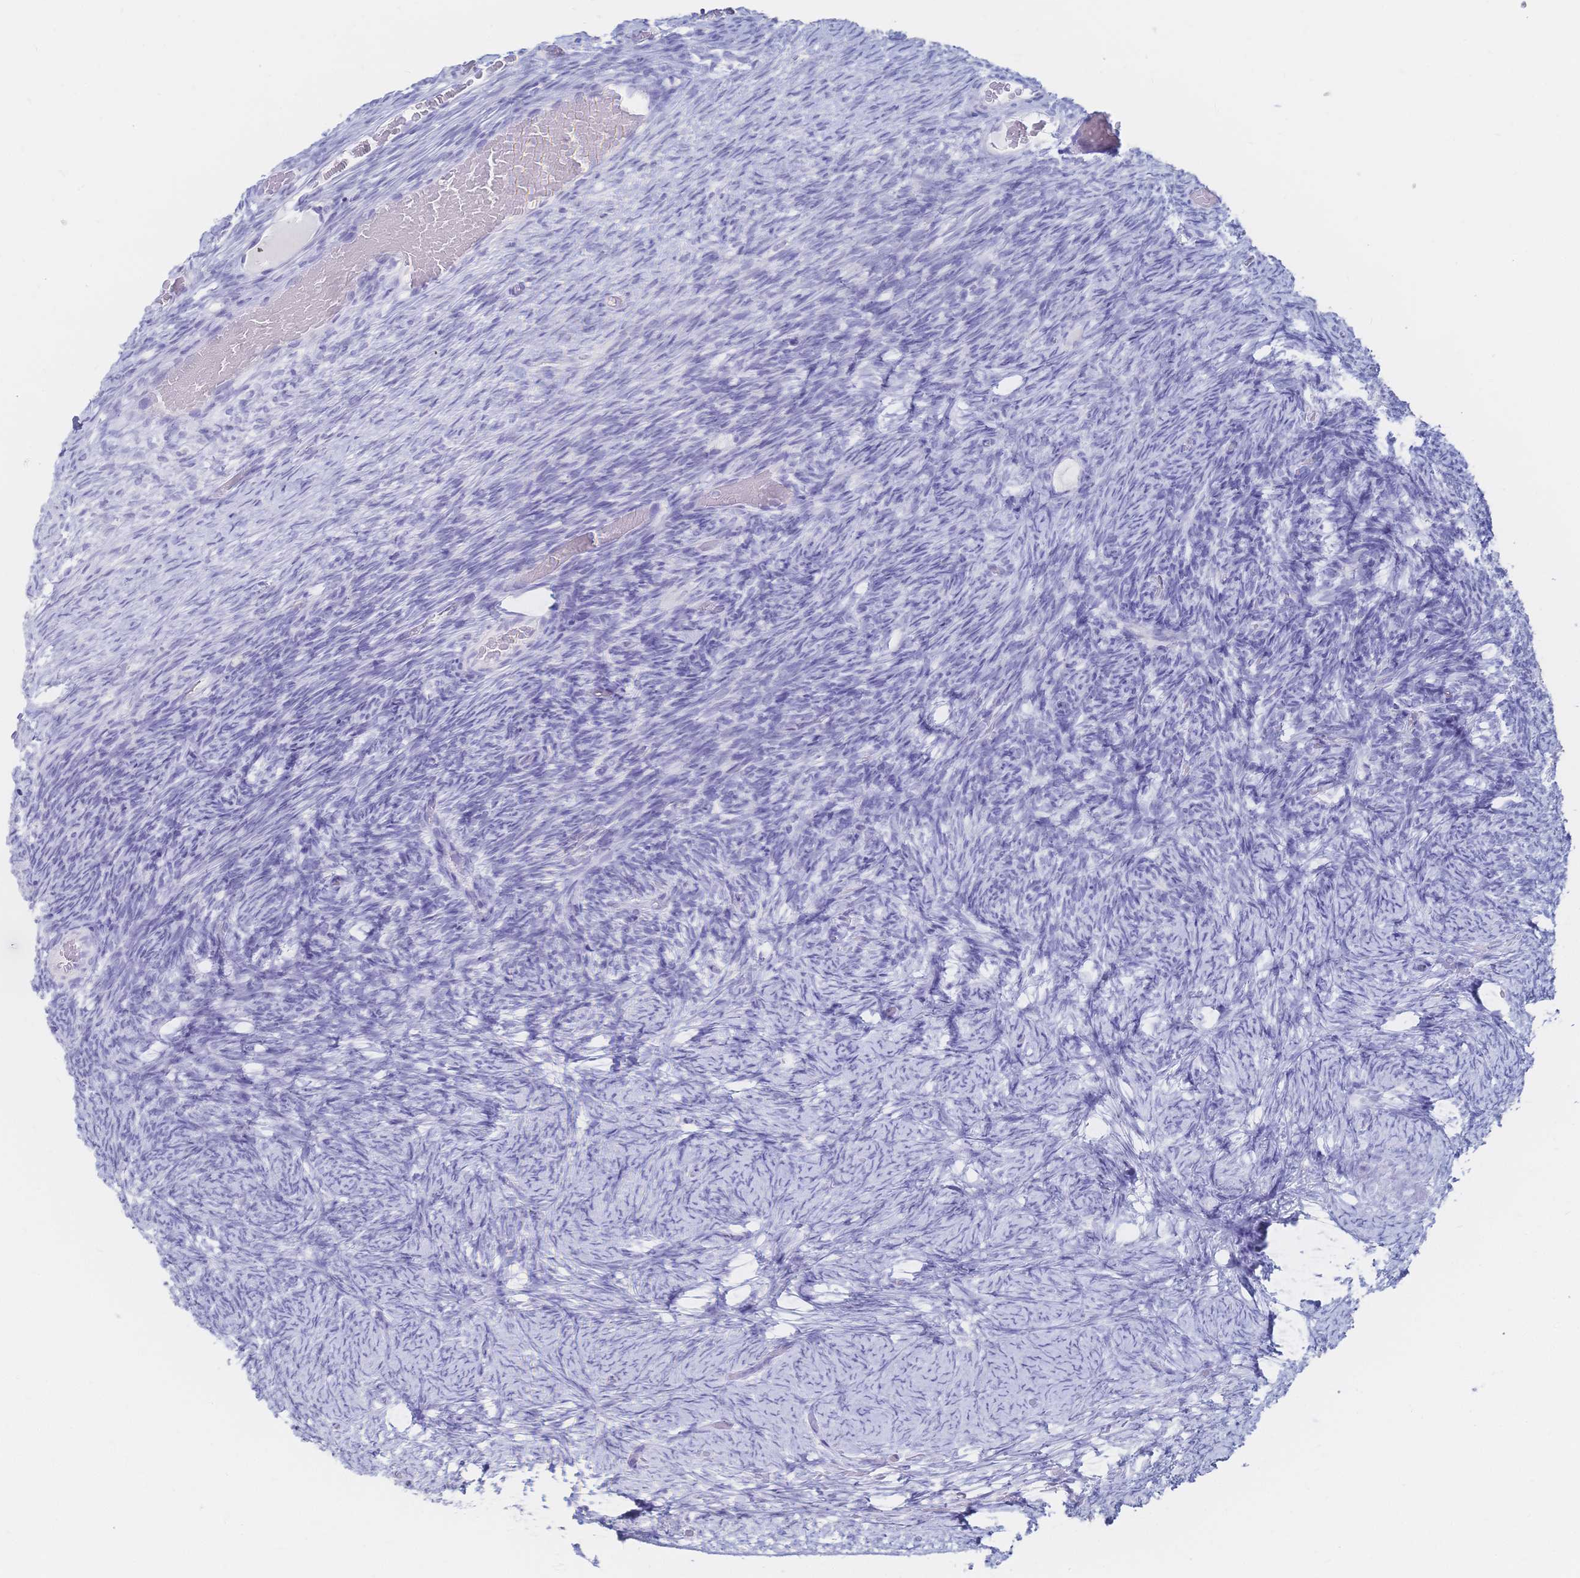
{"staining": {"intensity": "negative", "quantity": "none", "location": "none"}, "tissue": "ovary", "cell_type": "Ovarian stroma cells", "image_type": "normal", "snomed": [{"axis": "morphology", "description": "Normal tissue, NOS"}, {"axis": "topography", "description": "Ovary"}], "caption": "IHC histopathology image of benign ovary: ovary stained with DAB shows no significant protein staining in ovarian stroma cells. (Stains: DAB (3,3'-diaminobenzidine) immunohistochemistry (IHC) with hematoxylin counter stain, Microscopy: brightfield microscopy at high magnification).", "gene": "IL2RB", "patient": {"sex": "female", "age": 34}}